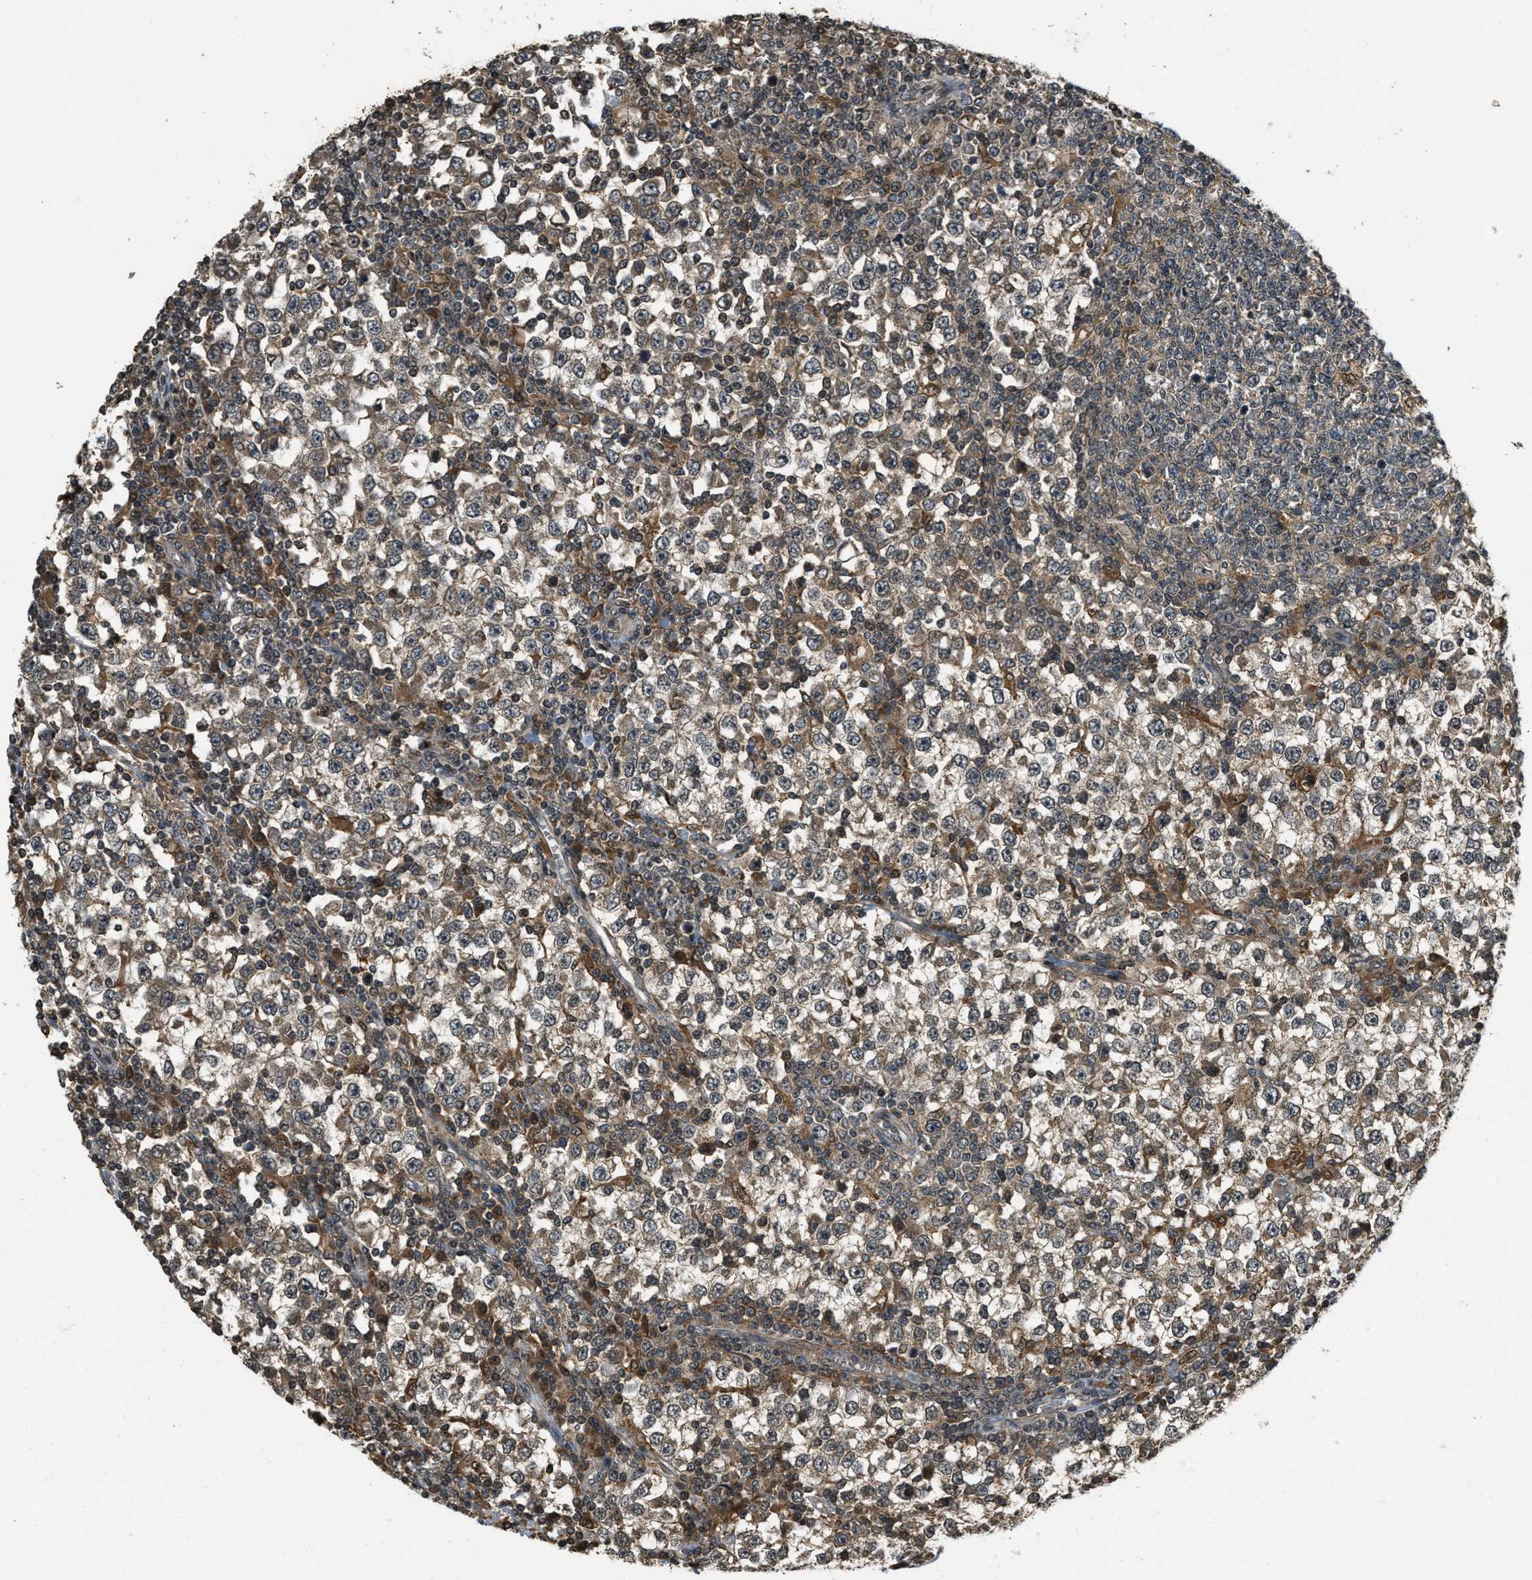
{"staining": {"intensity": "moderate", "quantity": ">75%", "location": "cytoplasmic/membranous"}, "tissue": "testis cancer", "cell_type": "Tumor cells", "image_type": "cancer", "snomed": [{"axis": "morphology", "description": "Seminoma, NOS"}, {"axis": "topography", "description": "Testis"}], "caption": "A histopathology image showing moderate cytoplasmic/membranous expression in about >75% of tumor cells in seminoma (testis), as visualized by brown immunohistochemical staining.", "gene": "ATG7", "patient": {"sex": "male", "age": 65}}